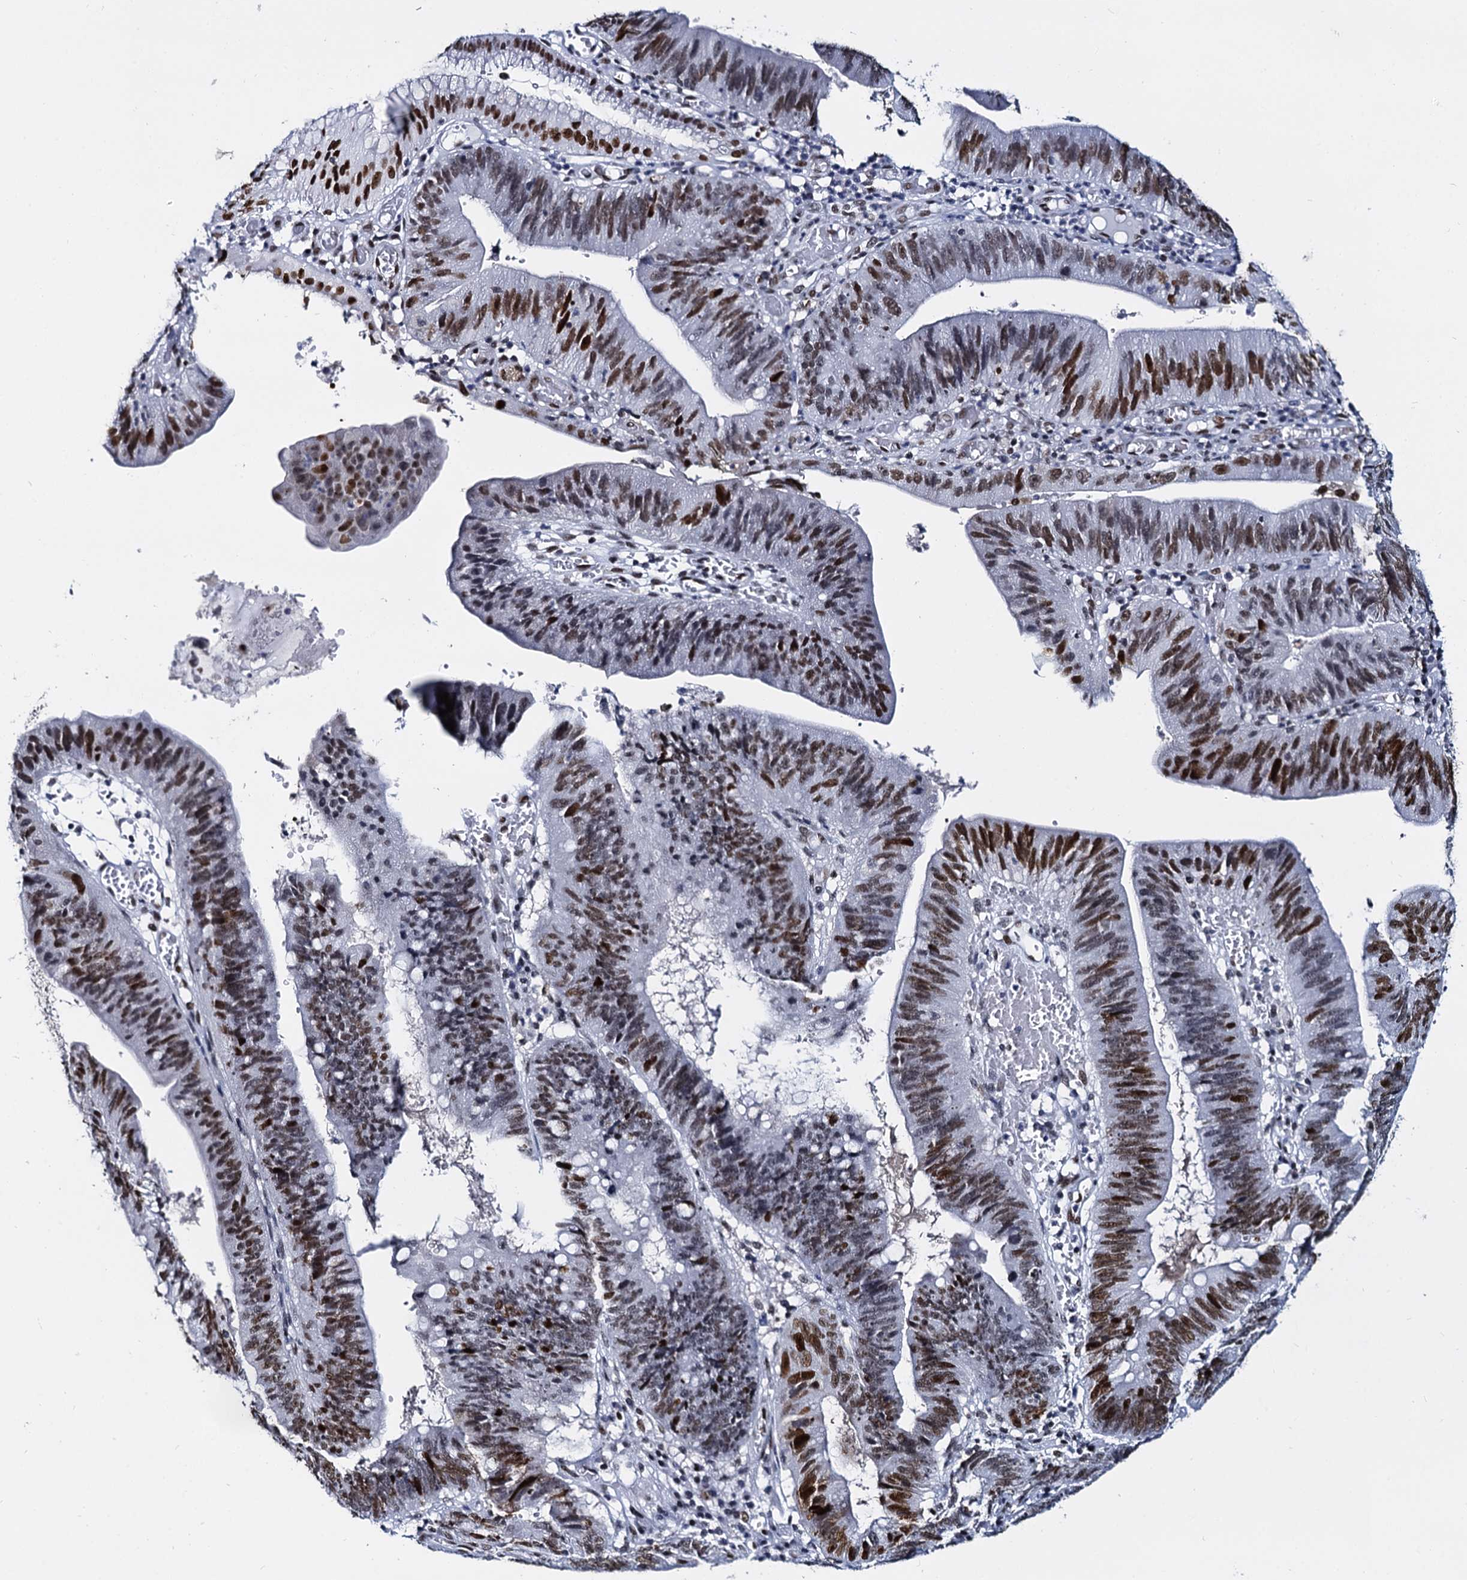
{"staining": {"intensity": "strong", "quantity": "25%-75%", "location": "nuclear"}, "tissue": "stomach cancer", "cell_type": "Tumor cells", "image_type": "cancer", "snomed": [{"axis": "morphology", "description": "Adenocarcinoma, NOS"}, {"axis": "topography", "description": "Stomach"}], "caption": "A histopathology image showing strong nuclear positivity in about 25%-75% of tumor cells in stomach cancer (adenocarcinoma), as visualized by brown immunohistochemical staining.", "gene": "CMAS", "patient": {"sex": "male", "age": 59}}